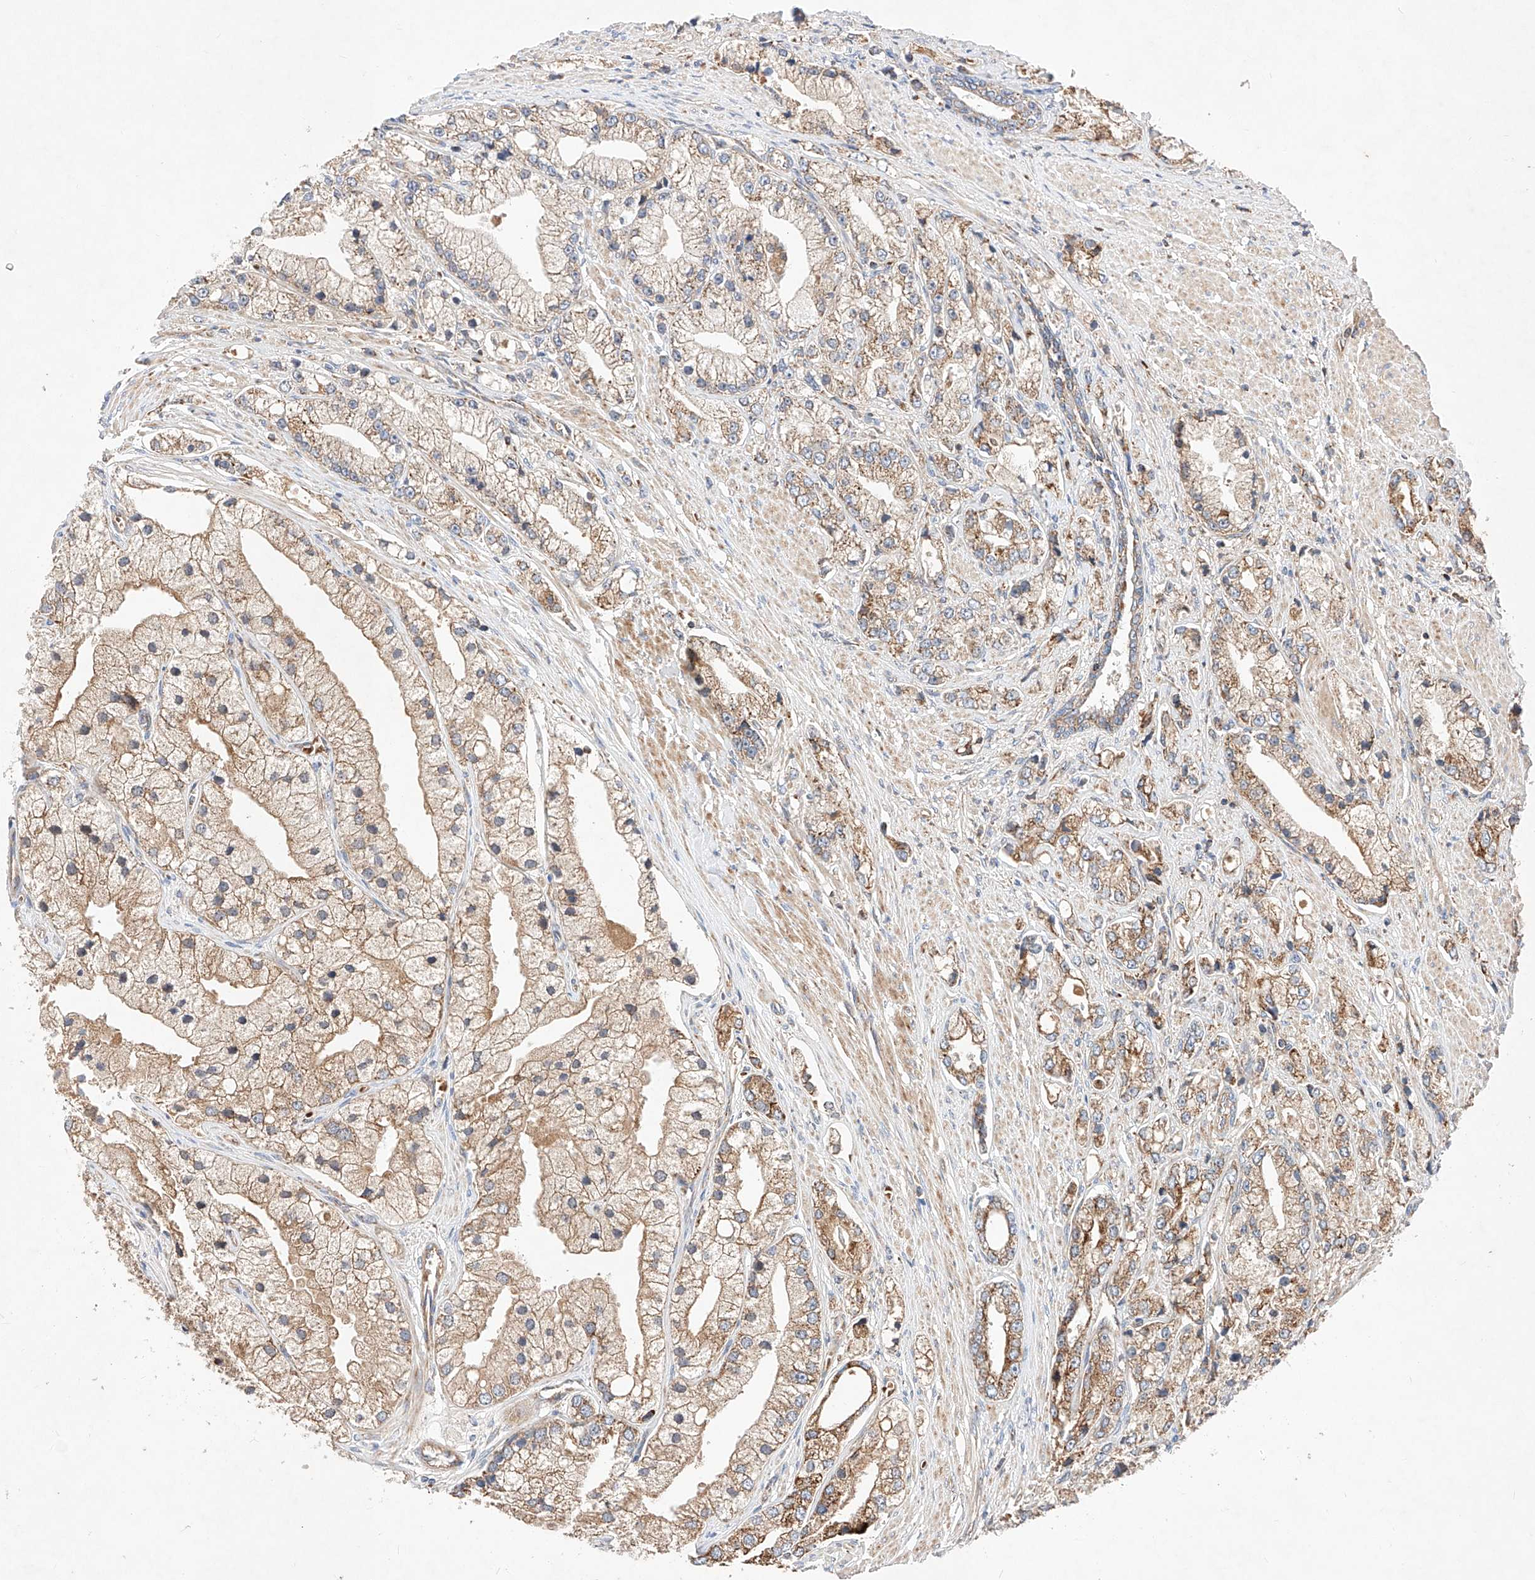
{"staining": {"intensity": "strong", "quantity": "25%-75%", "location": "cytoplasmic/membranous"}, "tissue": "prostate cancer", "cell_type": "Tumor cells", "image_type": "cancer", "snomed": [{"axis": "morphology", "description": "Adenocarcinoma, High grade"}, {"axis": "topography", "description": "Prostate"}], "caption": "A high amount of strong cytoplasmic/membranous staining is appreciated in approximately 25%-75% of tumor cells in prostate adenocarcinoma (high-grade) tissue. (IHC, brightfield microscopy, high magnification).", "gene": "NR1D1", "patient": {"sex": "male", "age": 50}}